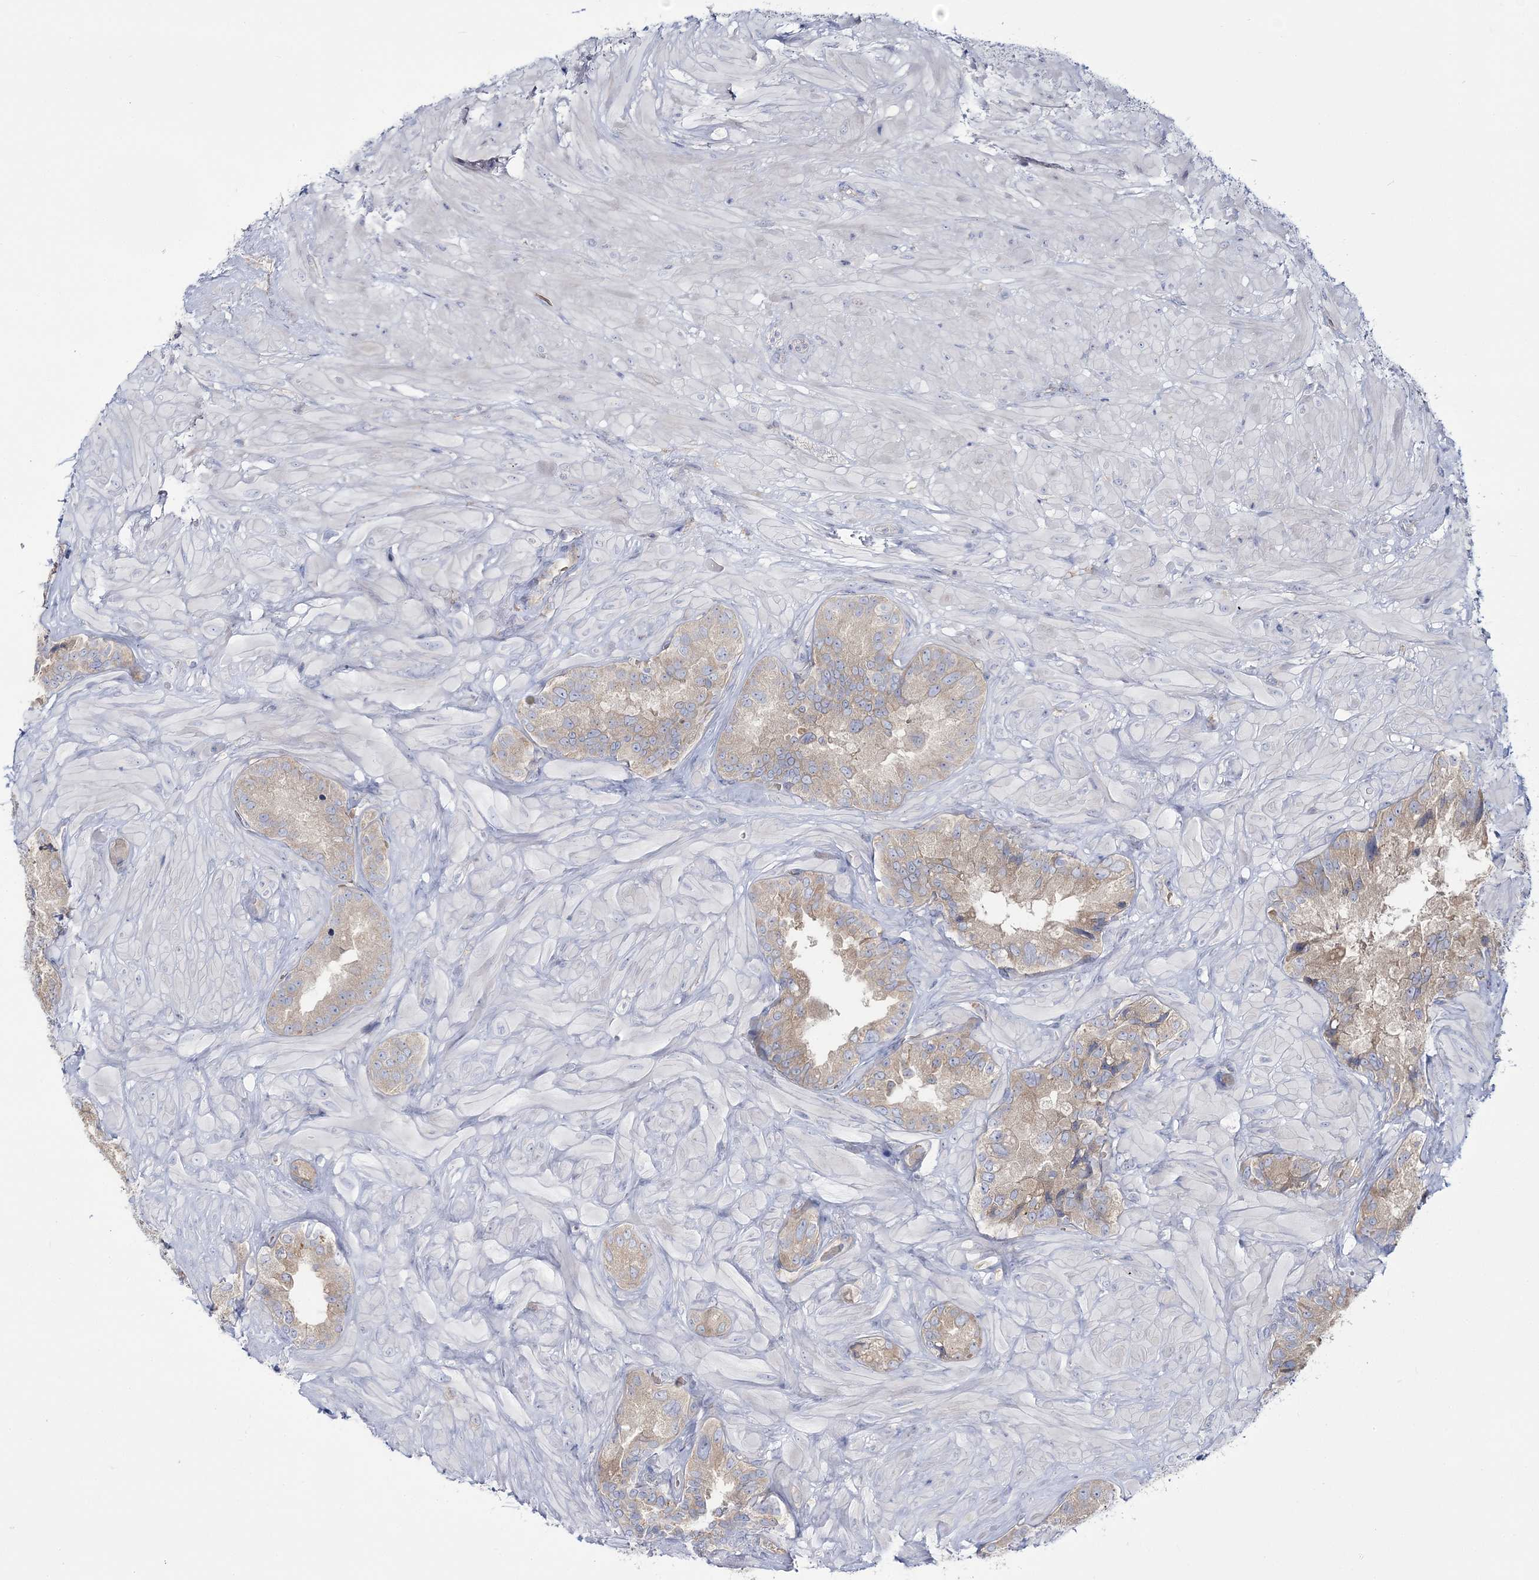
{"staining": {"intensity": "weak", "quantity": "<25%", "location": "cytoplasmic/membranous"}, "tissue": "seminal vesicle", "cell_type": "Glandular cells", "image_type": "normal", "snomed": [{"axis": "morphology", "description": "Normal tissue, NOS"}, {"axis": "topography", "description": "Seminal veicle"}, {"axis": "topography", "description": "Peripheral nerve tissue"}], "caption": "Human seminal vesicle stained for a protein using immunohistochemistry (IHC) displays no expression in glandular cells.", "gene": "ATP11B", "patient": {"sex": "male", "age": 67}}